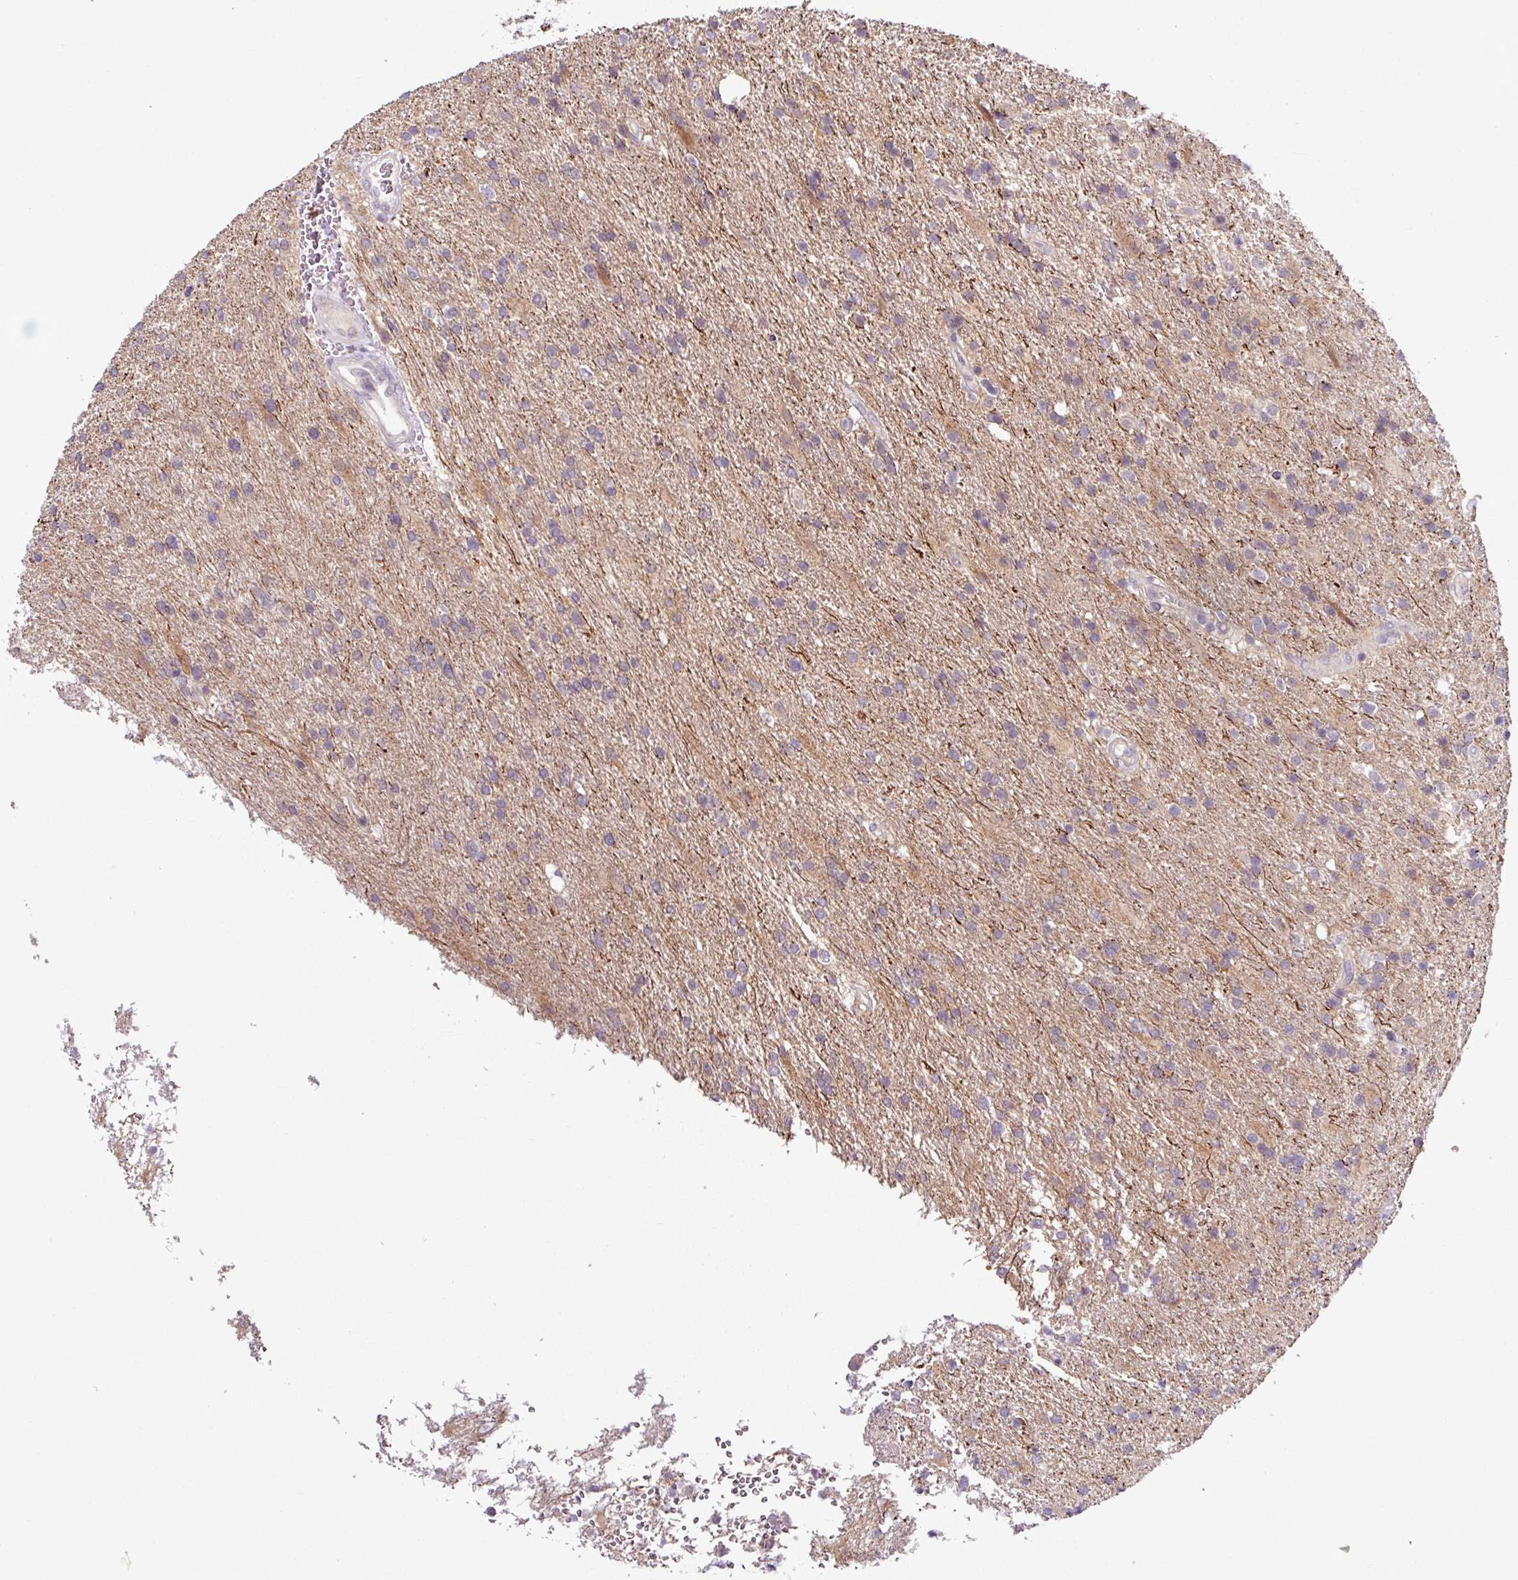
{"staining": {"intensity": "negative", "quantity": "none", "location": "none"}, "tissue": "glioma", "cell_type": "Tumor cells", "image_type": "cancer", "snomed": [{"axis": "morphology", "description": "Glioma, malignant, High grade"}, {"axis": "topography", "description": "Brain"}], "caption": "Immunohistochemistry (IHC) photomicrograph of human malignant glioma (high-grade) stained for a protein (brown), which shows no staining in tumor cells. Brightfield microscopy of immunohistochemistry (IHC) stained with DAB (3,3'-diaminobenzidine) (brown) and hematoxylin (blue), captured at high magnification.", "gene": "OGFOD3", "patient": {"sex": "male", "age": 56}}